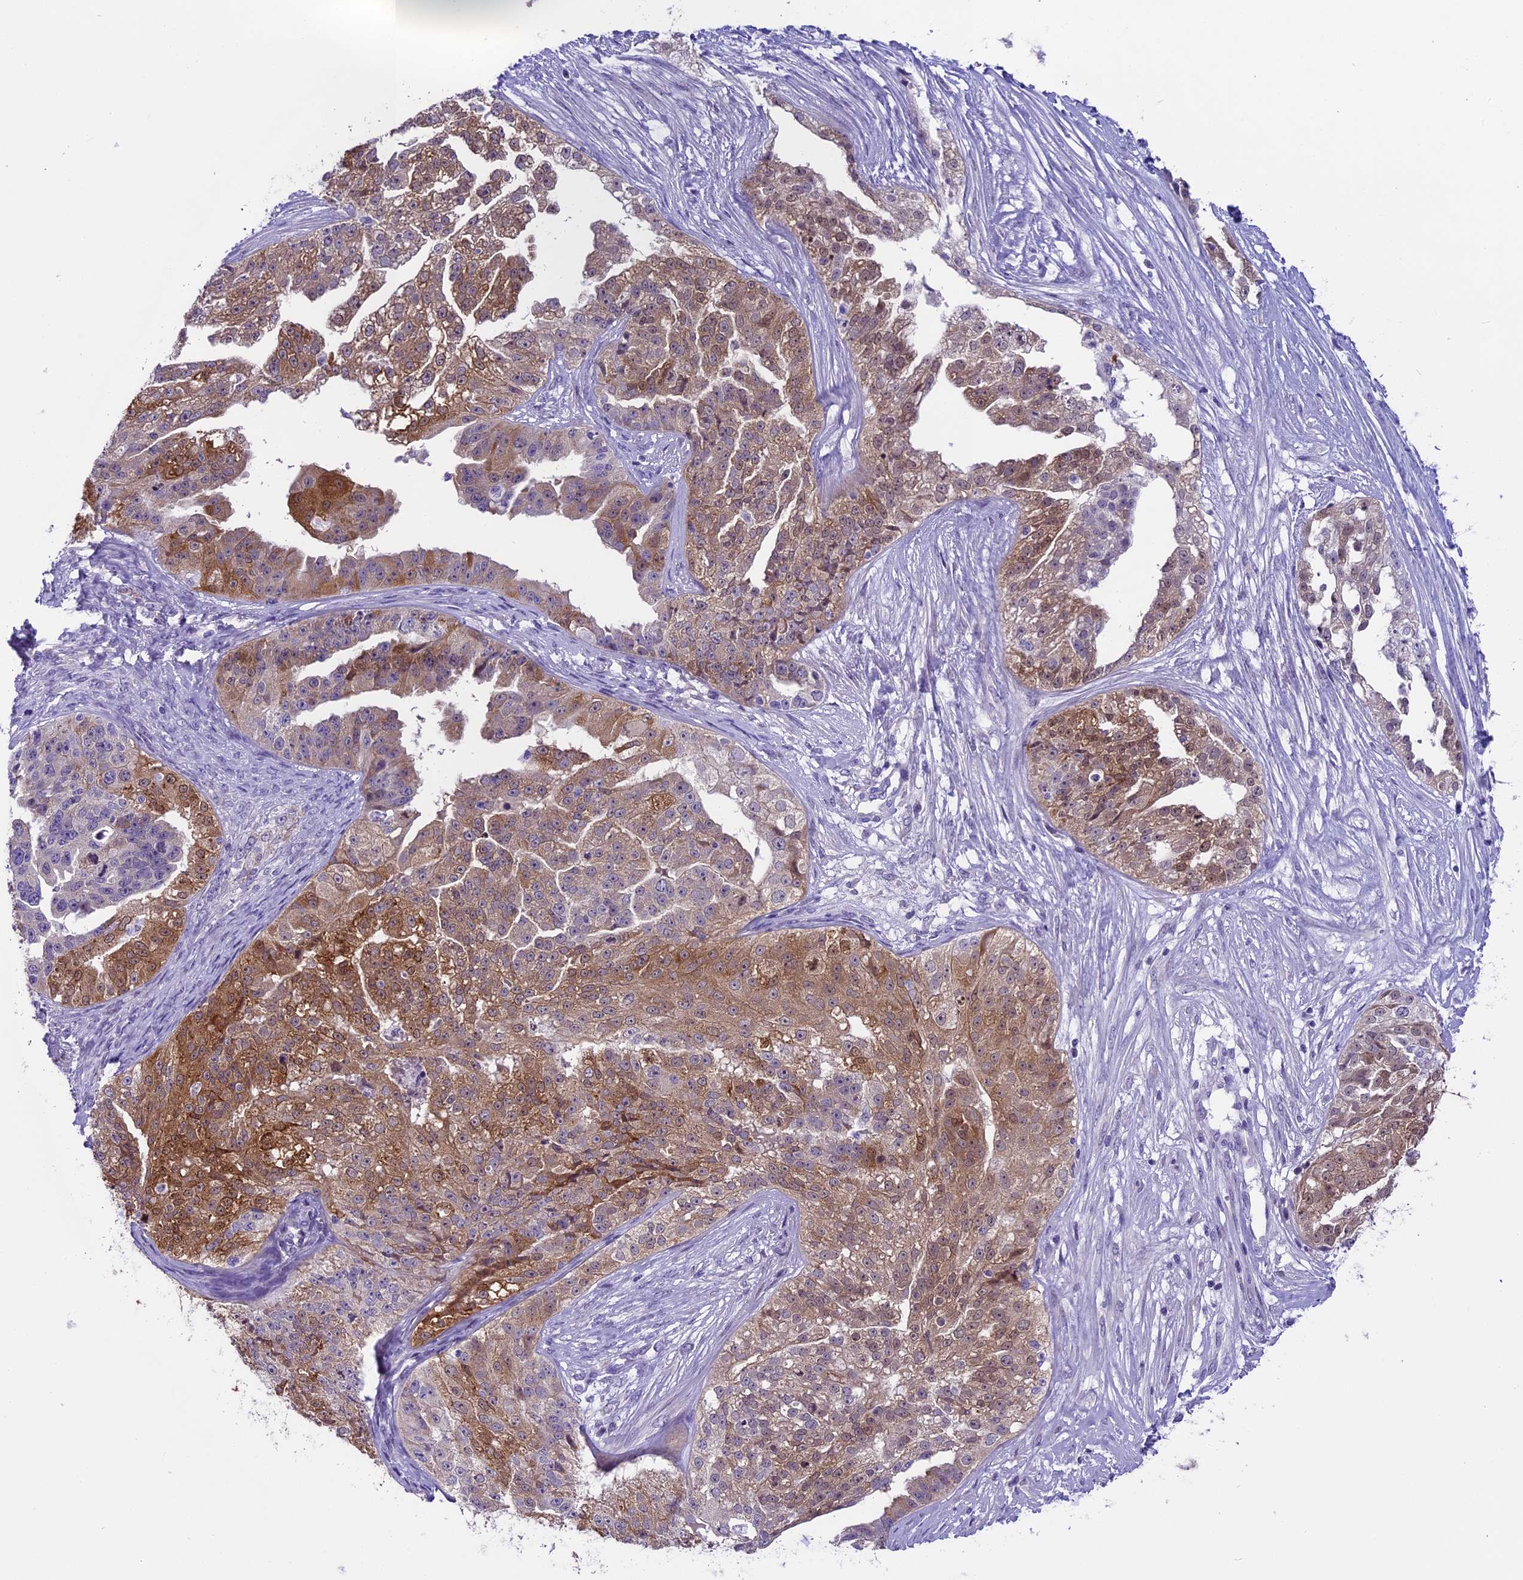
{"staining": {"intensity": "moderate", "quantity": "25%-75%", "location": "cytoplasmic/membranous"}, "tissue": "ovarian cancer", "cell_type": "Tumor cells", "image_type": "cancer", "snomed": [{"axis": "morphology", "description": "Cystadenocarcinoma, serous, NOS"}, {"axis": "topography", "description": "Ovary"}], "caption": "A medium amount of moderate cytoplasmic/membranous positivity is present in about 25%-75% of tumor cells in ovarian cancer tissue.", "gene": "PRR15", "patient": {"sex": "female", "age": 58}}